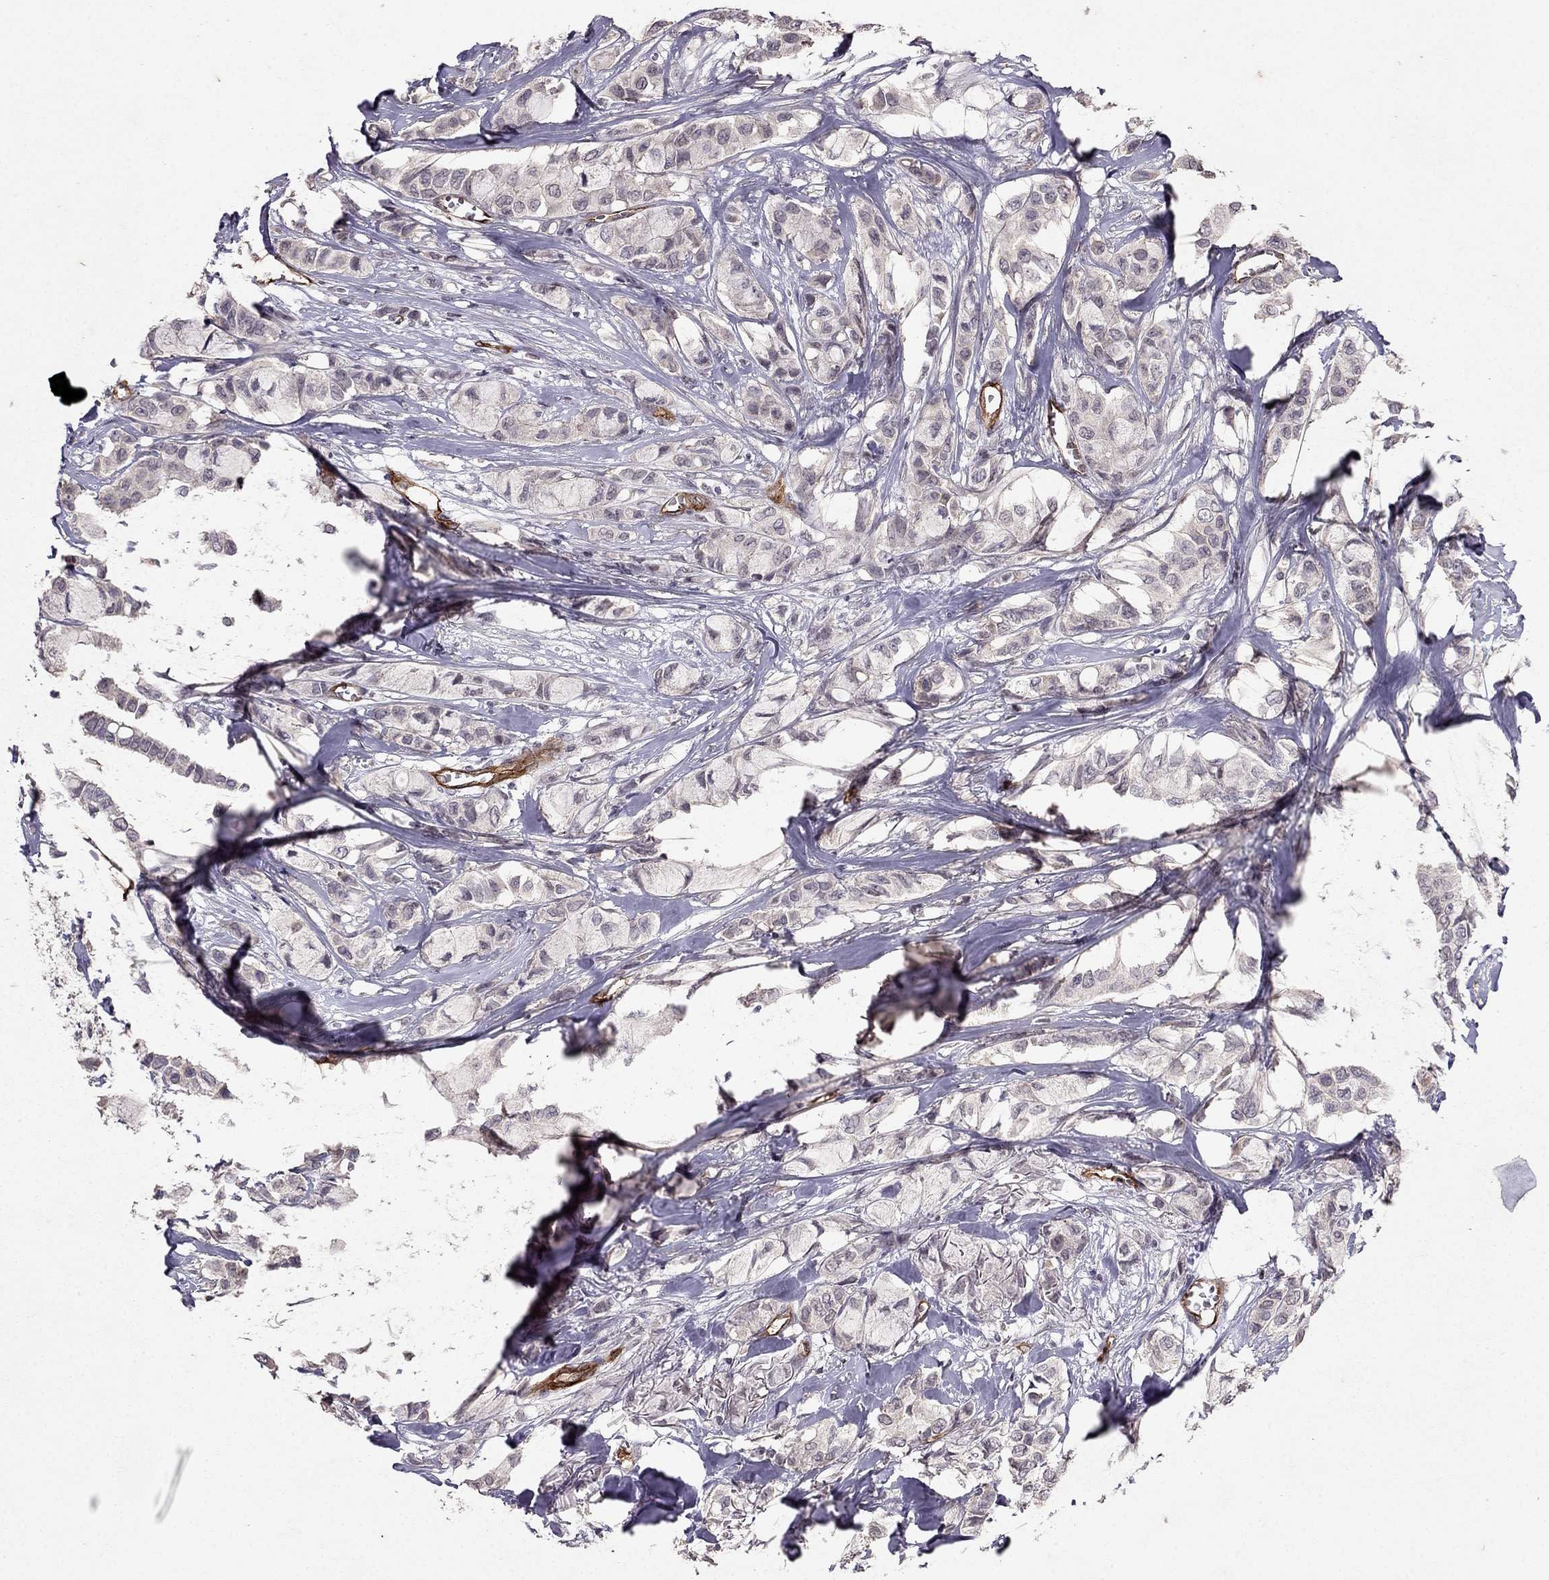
{"staining": {"intensity": "negative", "quantity": "none", "location": "none"}, "tissue": "breast cancer", "cell_type": "Tumor cells", "image_type": "cancer", "snomed": [{"axis": "morphology", "description": "Duct carcinoma"}, {"axis": "topography", "description": "Breast"}], "caption": "This photomicrograph is of breast intraductal carcinoma stained with IHC to label a protein in brown with the nuclei are counter-stained blue. There is no positivity in tumor cells.", "gene": "RASIP1", "patient": {"sex": "female", "age": 85}}